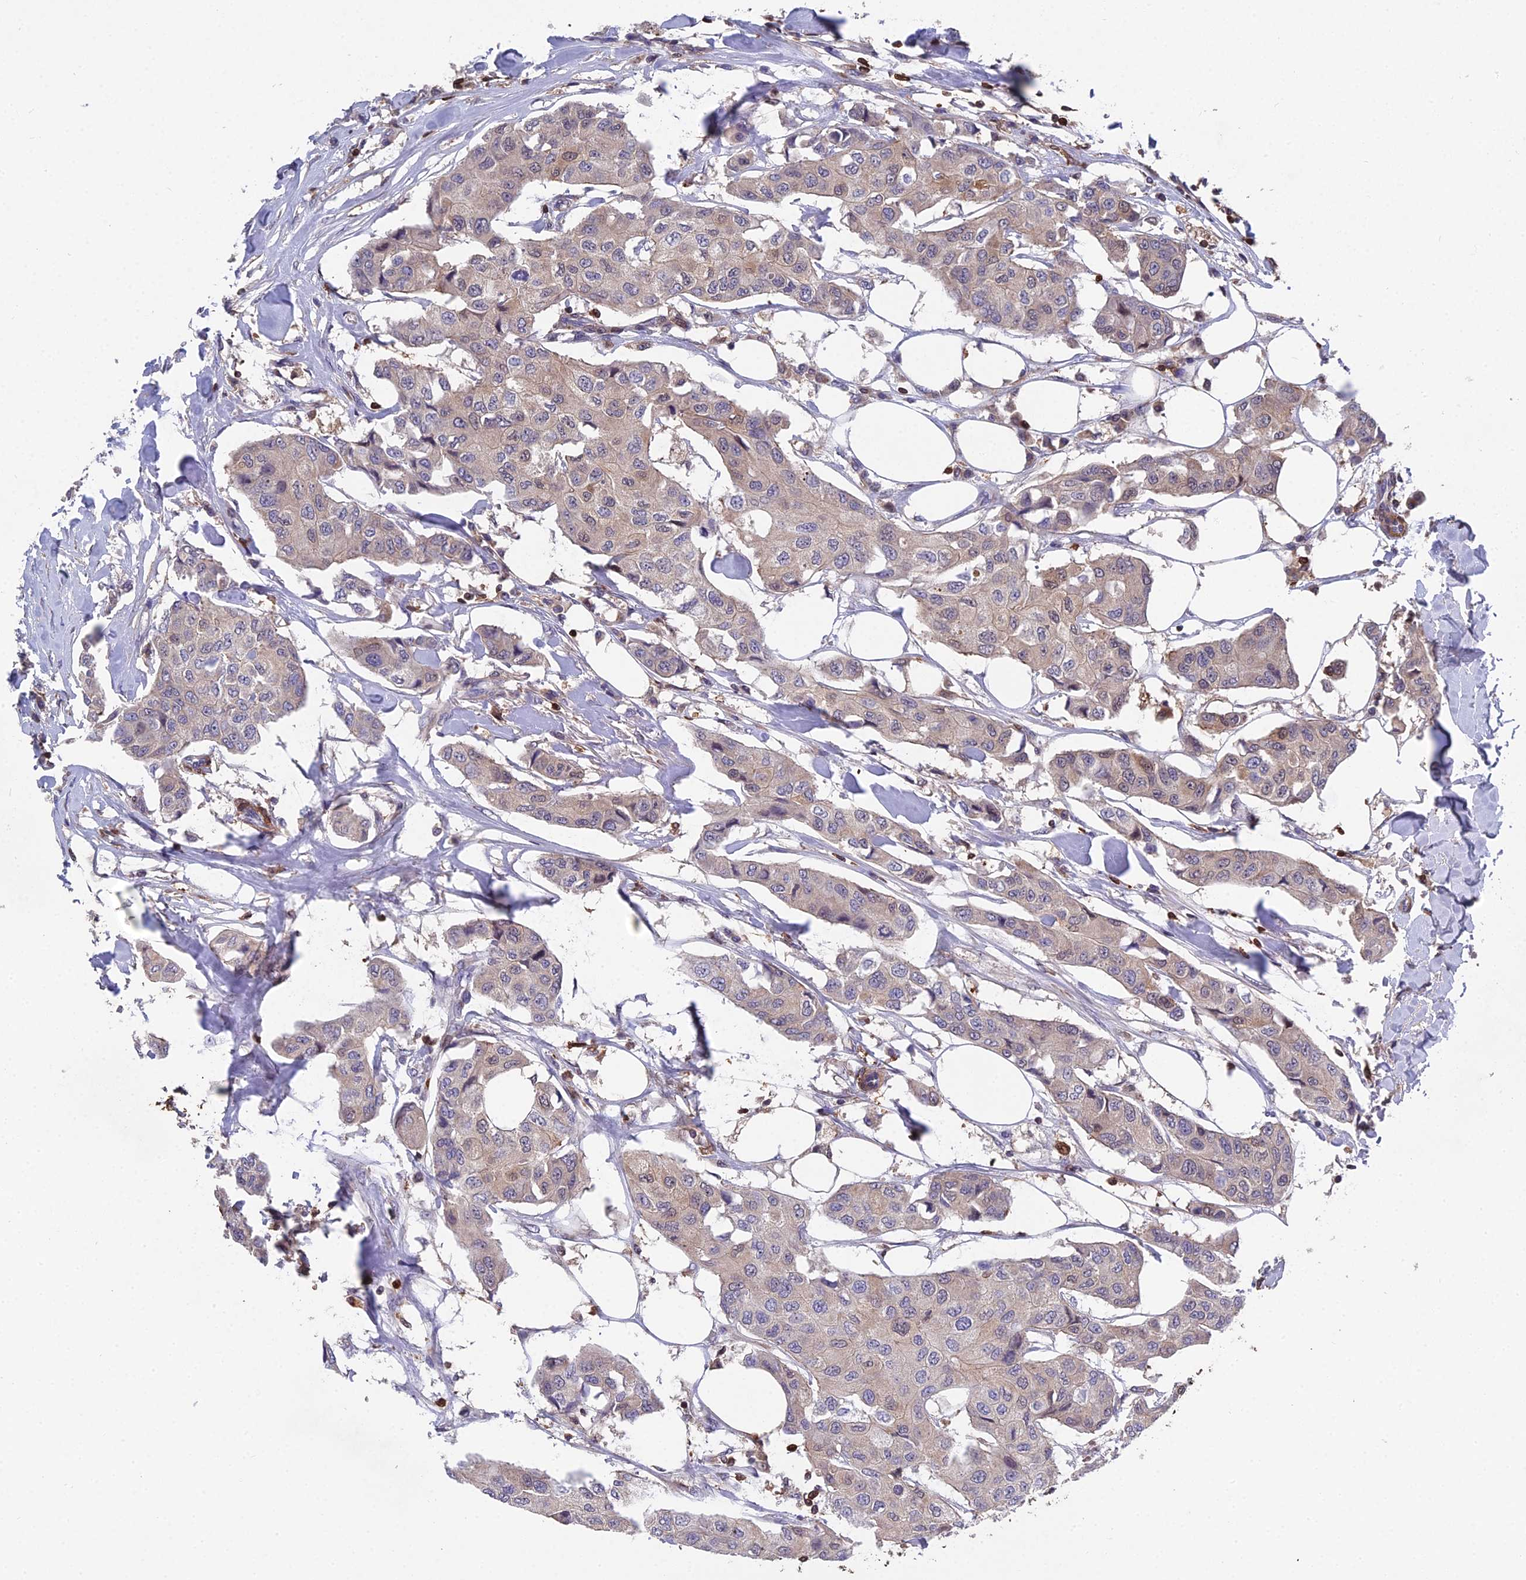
{"staining": {"intensity": "weak", "quantity": "<25%", "location": "cytoplasmic/membranous"}, "tissue": "breast cancer", "cell_type": "Tumor cells", "image_type": "cancer", "snomed": [{"axis": "morphology", "description": "Duct carcinoma"}, {"axis": "topography", "description": "Breast"}], "caption": "Immunohistochemistry (IHC) of human breast cancer (infiltrating ductal carcinoma) reveals no staining in tumor cells.", "gene": "GALK2", "patient": {"sex": "female", "age": 80}}